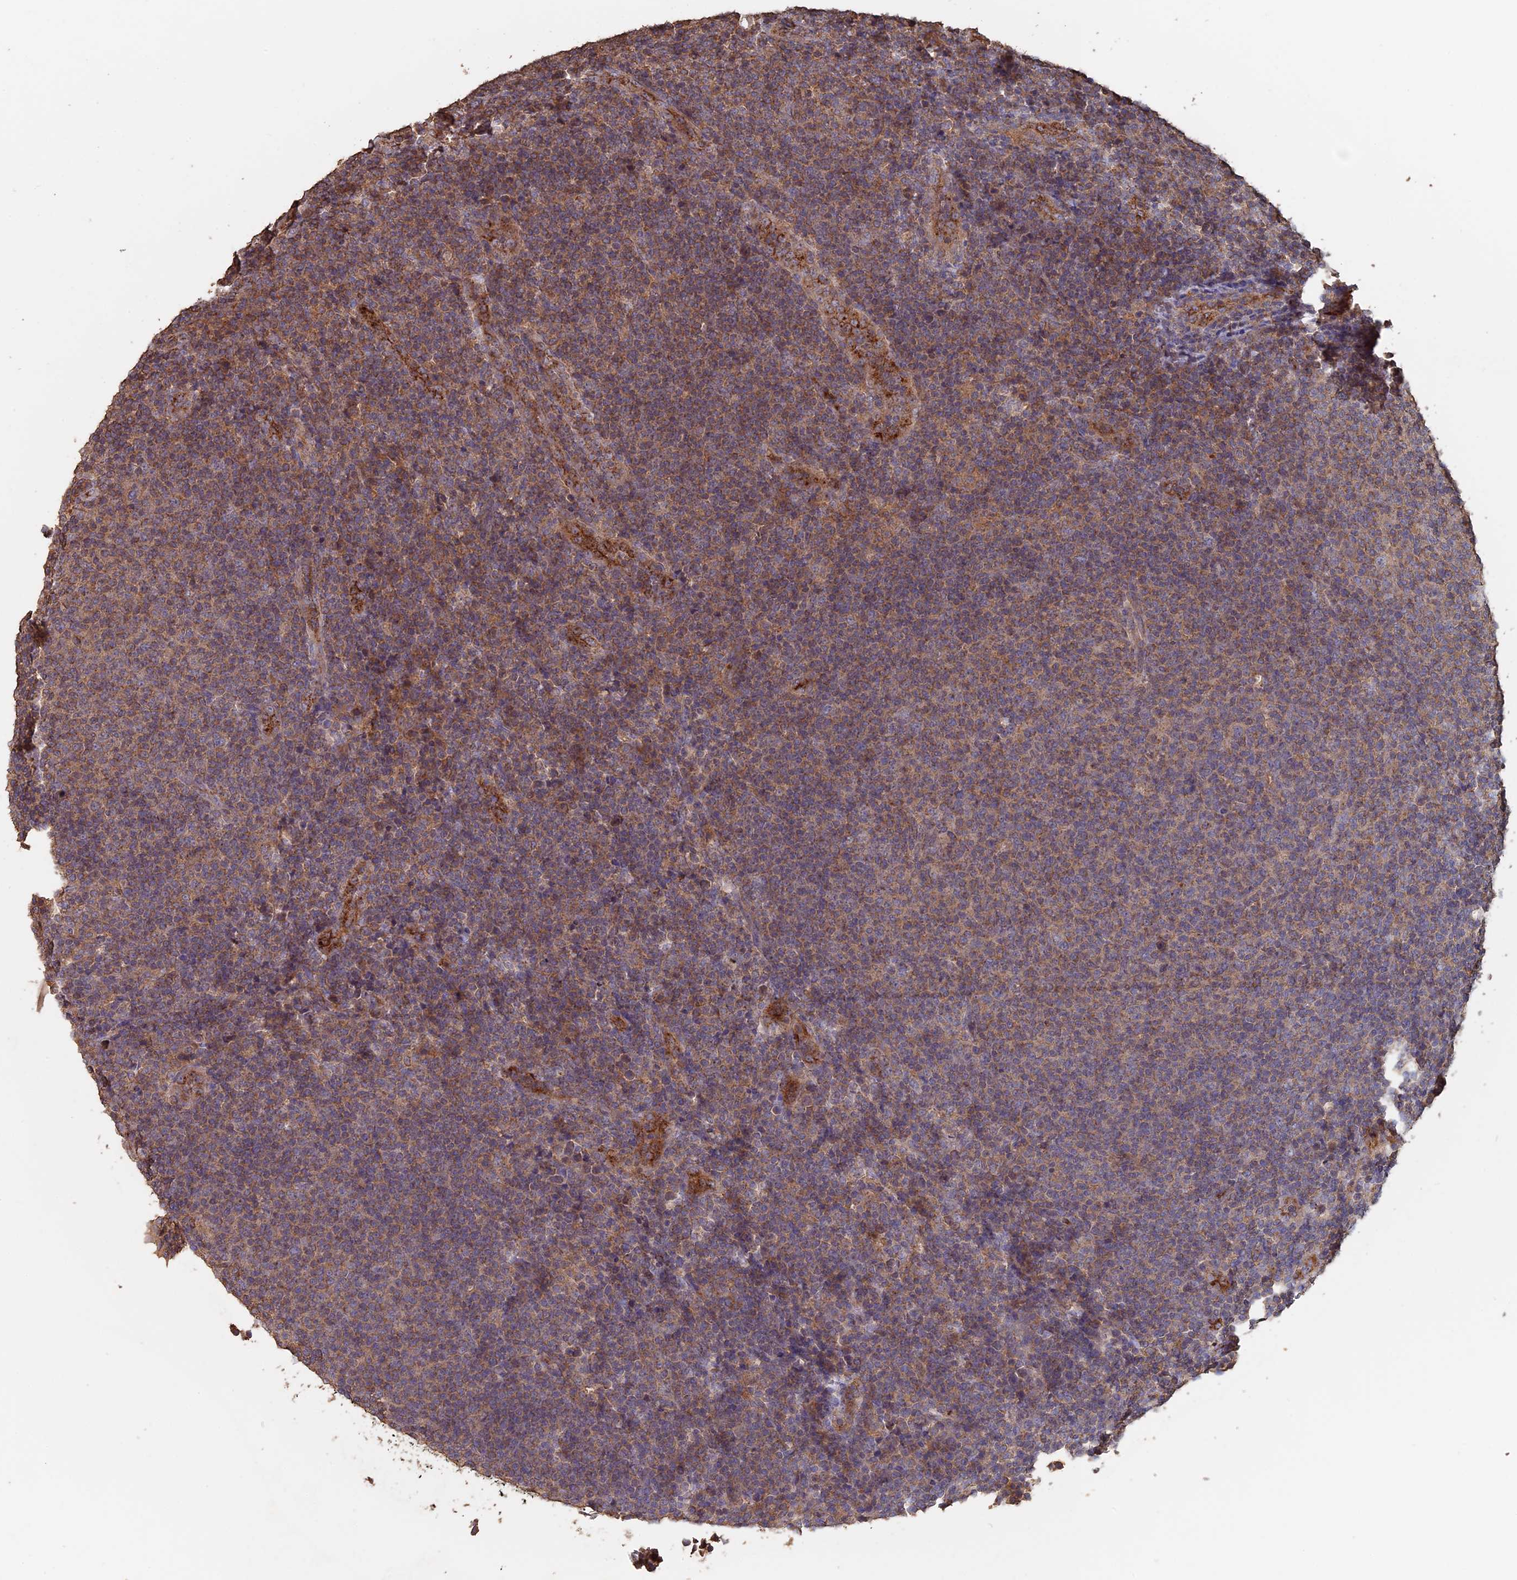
{"staining": {"intensity": "weak", "quantity": ">75%", "location": "cytoplasmic/membranous"}, "tissue": "lymphoma", "cell_type": "Tumor cells", "image_type": "cancer", "snomed": [{"axis": "morphology", "description": "Malignant lymphoma, non-Hodgkin's type, Low grade"}, {"axis": "topography", "description": "Lymph node"}], "caption": "Human lymphoma stained with a brown dye shows weak cytoplasmic/membranous positive positivity in approximately >75% of tumor cells.", "gene": "PIGQ", "patient": {"sex": "male", "age": 66}}